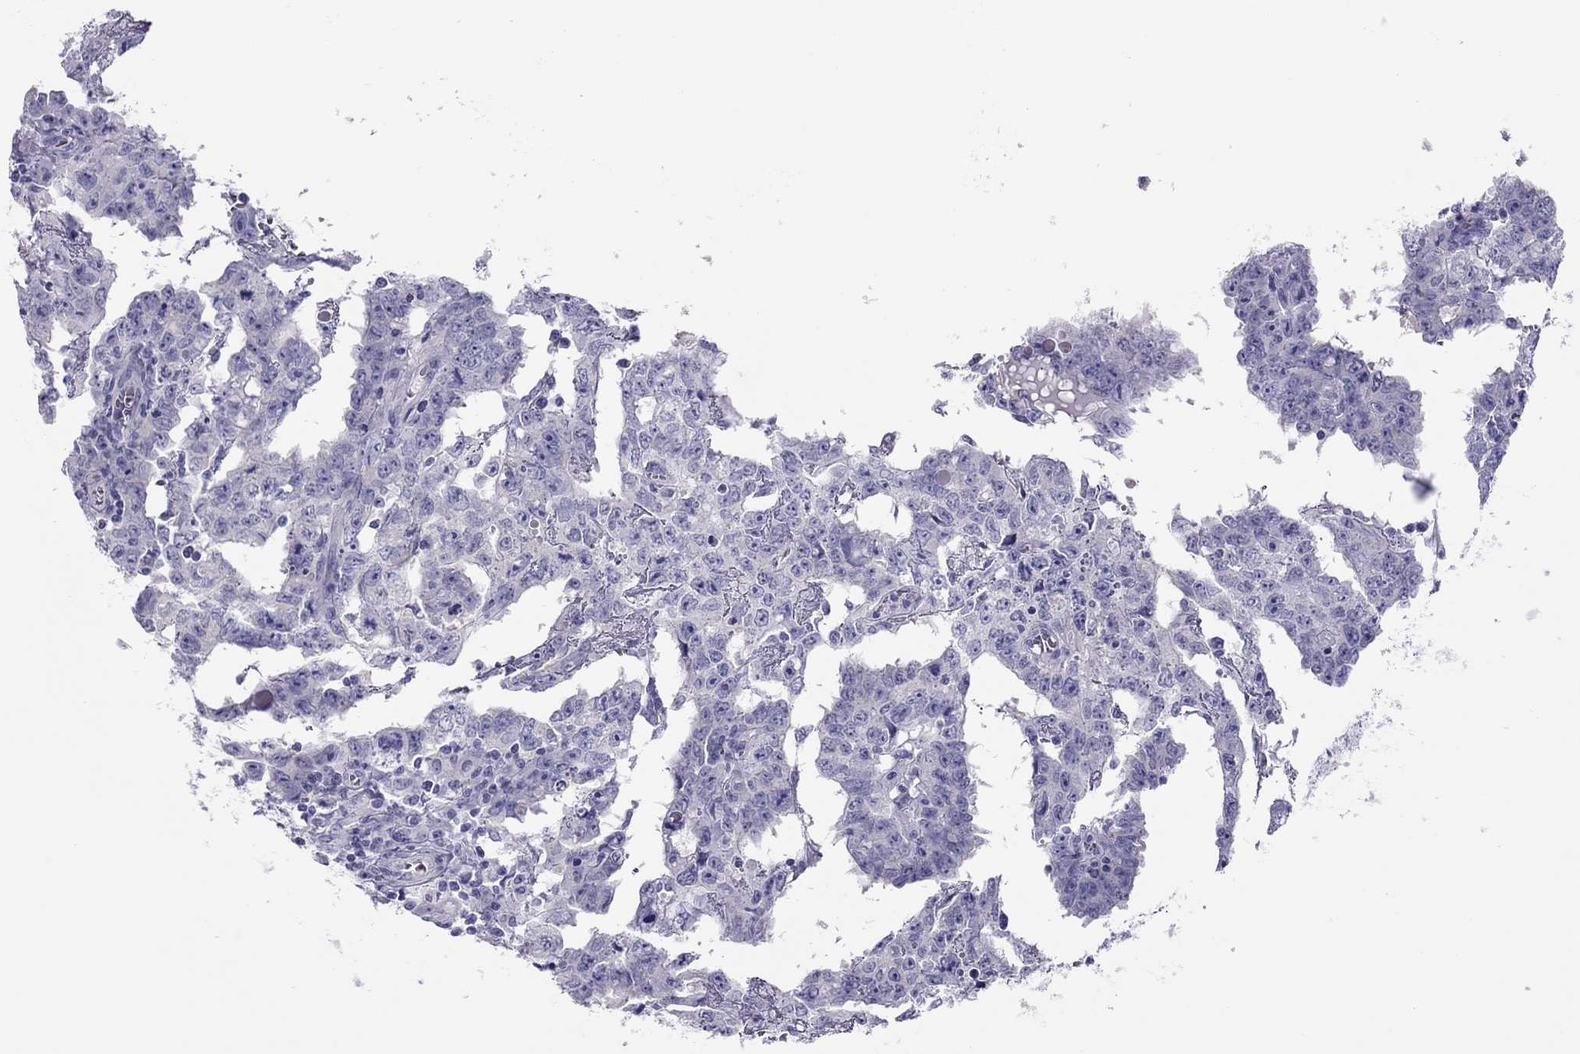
{"staining": {"intensity": "negative", "quantity": "none", "location": "none"}, "tissue": "testis cancer", "cell_type": "Tumor cells", "image_type": "cancer", "snomed": [{"axis": "morphology", "description": "Carcinoma, Embryonal, NOS"}, {"axis": "topography", "description": "Testis"}], "caption": "Micrograph shows no significant protein expression in tumor cells of testis cancer (embryonal carcinoma).", "gene": "PSMB11", "patient": {"sex": "male", "age": 22}}